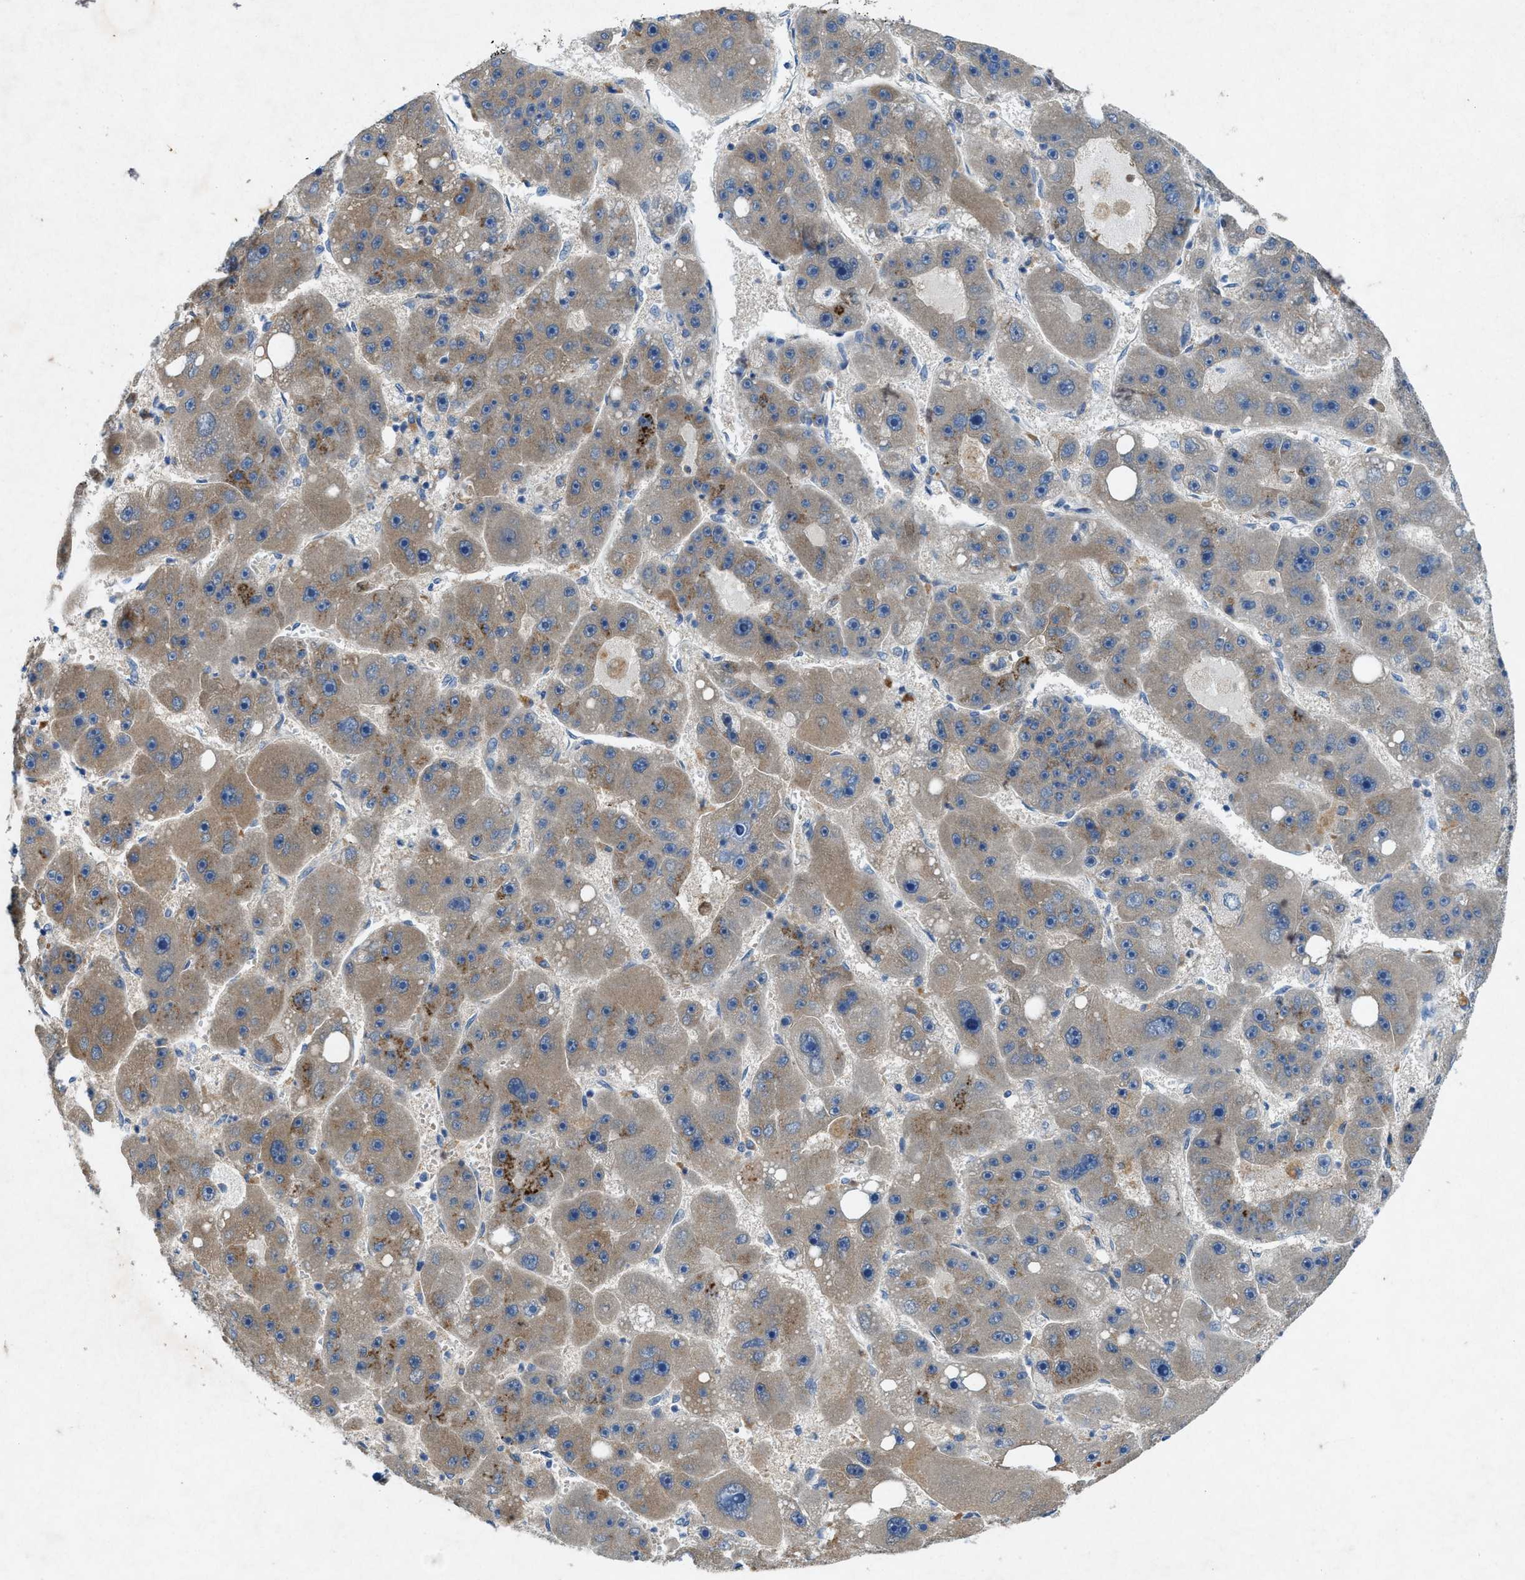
{"staining": {"intensity": "moderate", "quantity": "<25%", "location": "cytoplasmic/membranous"}, "tissue": "liver cancer", "cell_type": "Tumor cells", "image_type": "cancer", "snomed": [{"axis": "morphology", "description": "Carcinoma, Hepatocellular, NOS"}, {"axis": "topography", "description": "Liver"}], "caption": "The immunohistochemical stain shows moderate cytoplasmic/membranous positivity in tumor cells of liver cancer tissue.", "gene": "URGCP", "patient": {"sex": "female", "age": 61}}